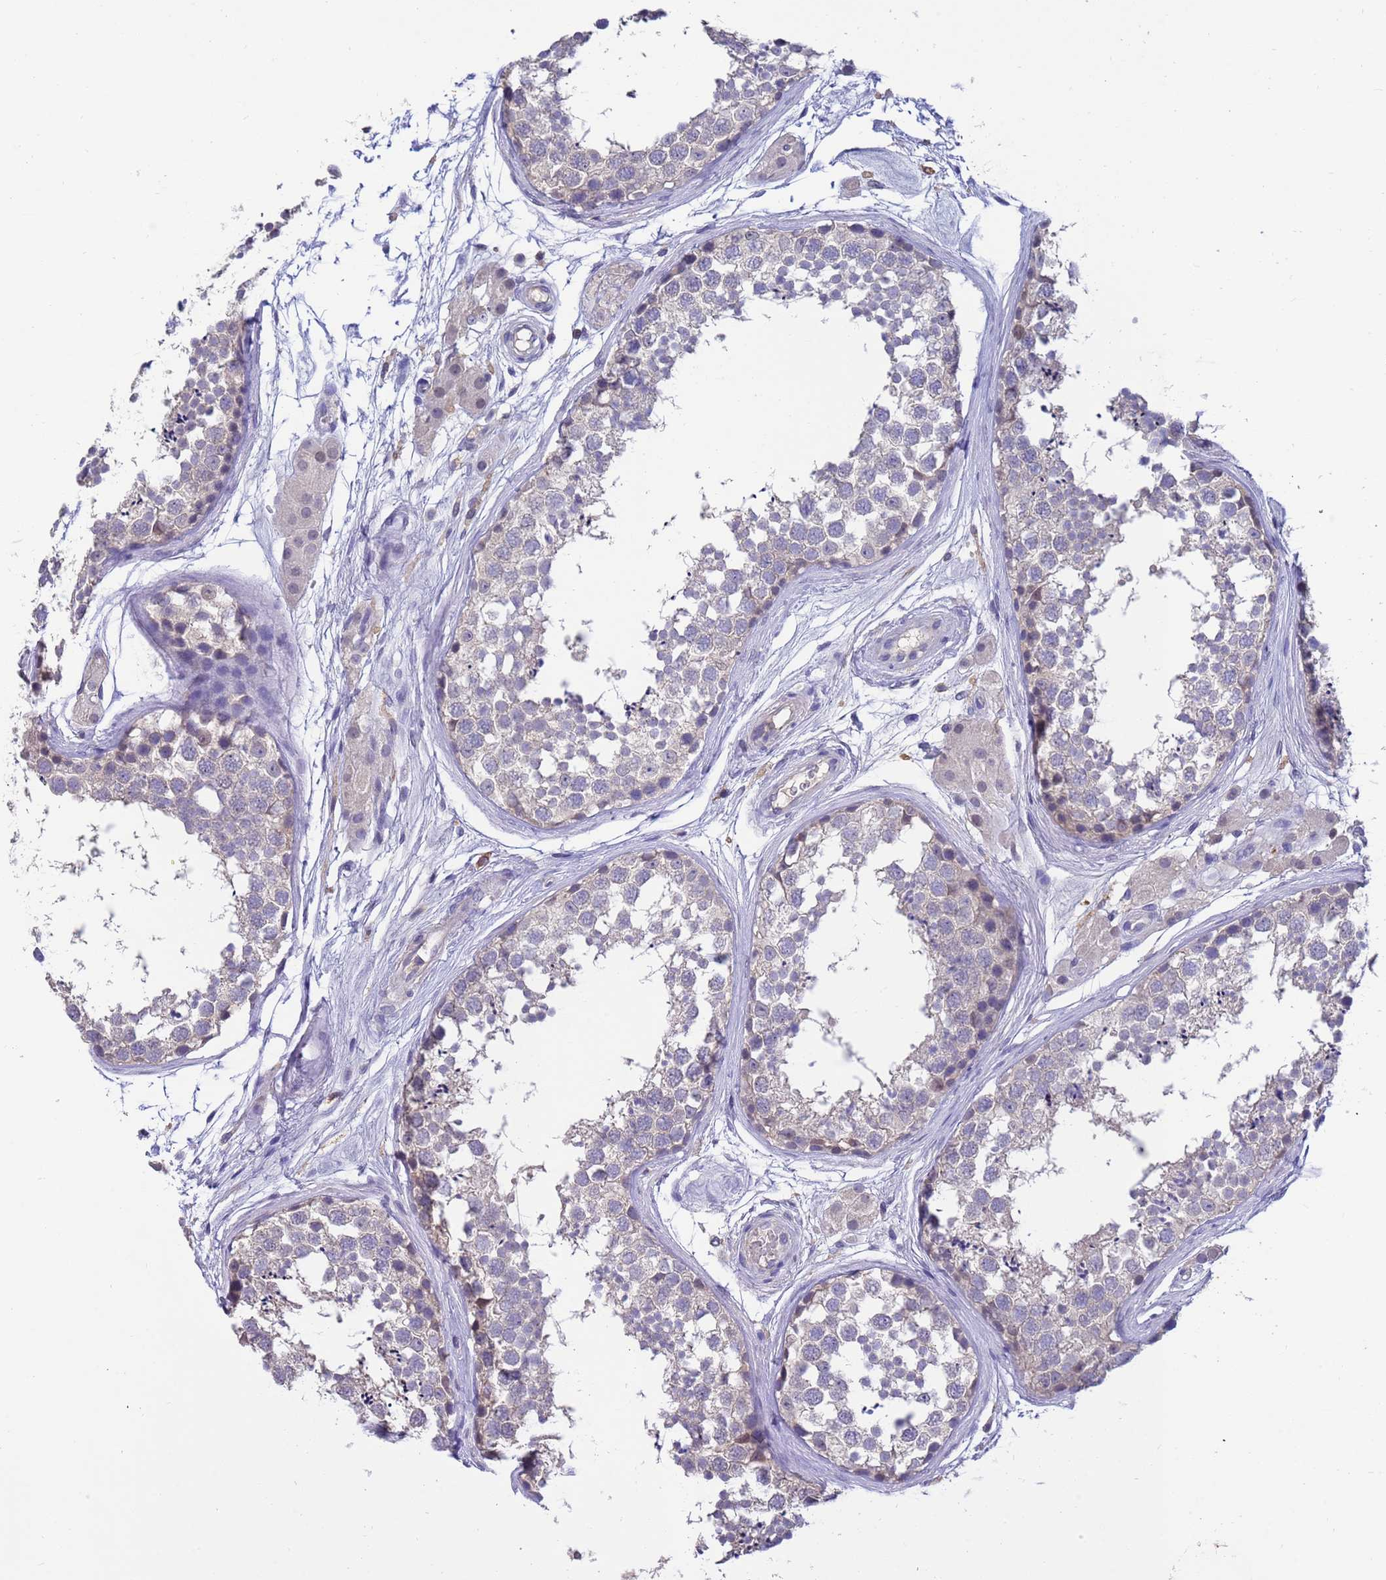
{"staining": {"intensity": "negative", "quantity": "none", "location": "none"}, "tissue": "testis", "cell_type": "Cells in seminiferous ducts", "image_type": "normal", "snomed": [{"axis": "morphology", "description": "Normal tissue, NOS"}, {"axis": "topography", "description": "Testis"}], "caption": "There is no significant staining in cells in seminiferous ducts of testis. (DAB immunohistochemistry visualized using brightfield microscopy, high magnification).", "gene": "AMPD3", "patient": {"sex": "male", "age": 56}}